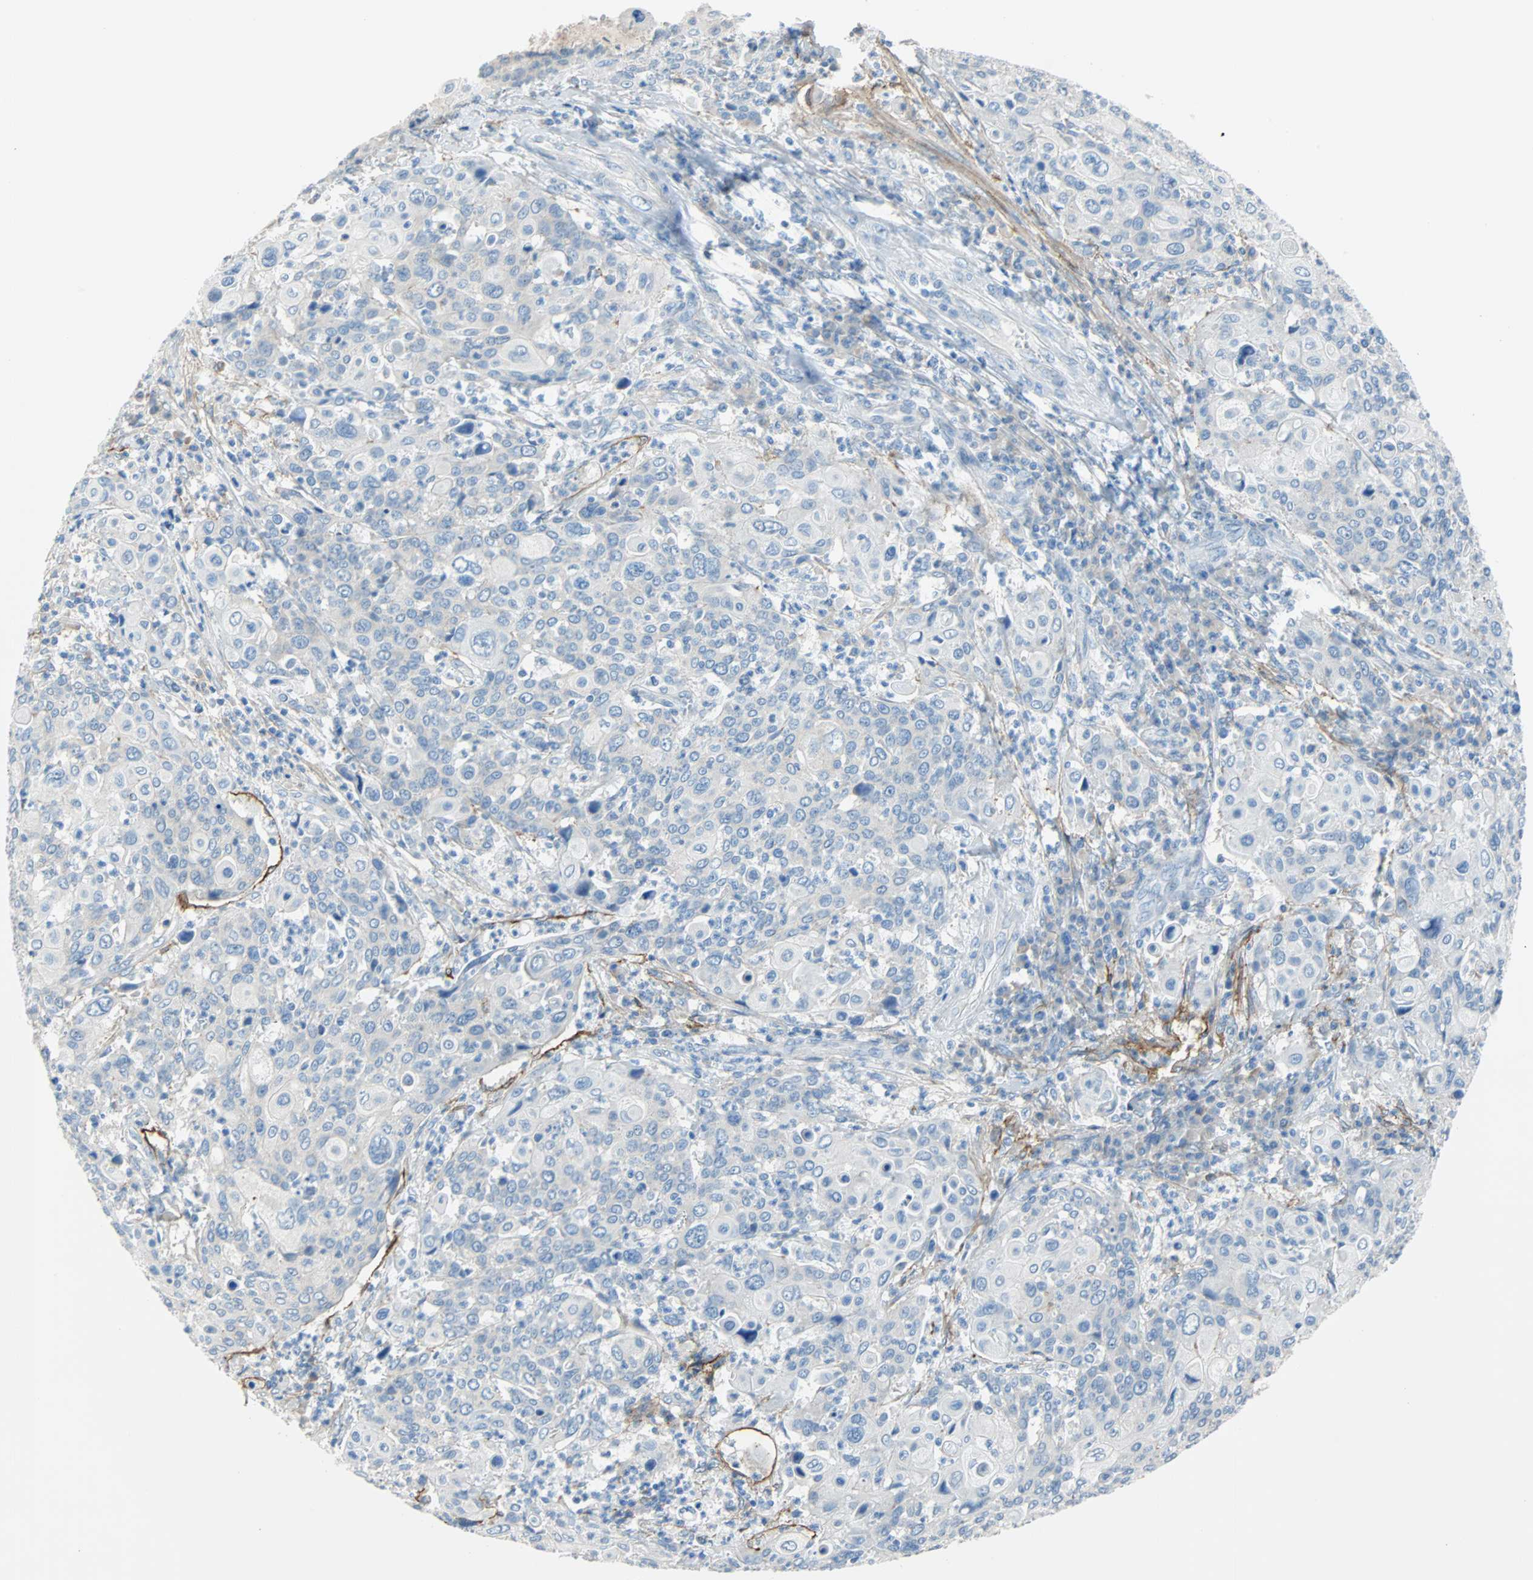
{"staining": {"intensity": "negative", "quantity": "none", "location": "none"}, "tissue": "cervical cancer", "cell_type": "Tumor cells", "image_type": "cancer", "snomed": [{"axis": "morphology", "description": "Squamous cell carcinoma, NOS"}, {"axis": "topography", "description": "Cervix"}], "caption": "There is no significant expression in tumor cells of cervical cancer (squamous cell carcinoma).", "gene": "PDPN", "patient": {"sex": "female", "age": 40}}